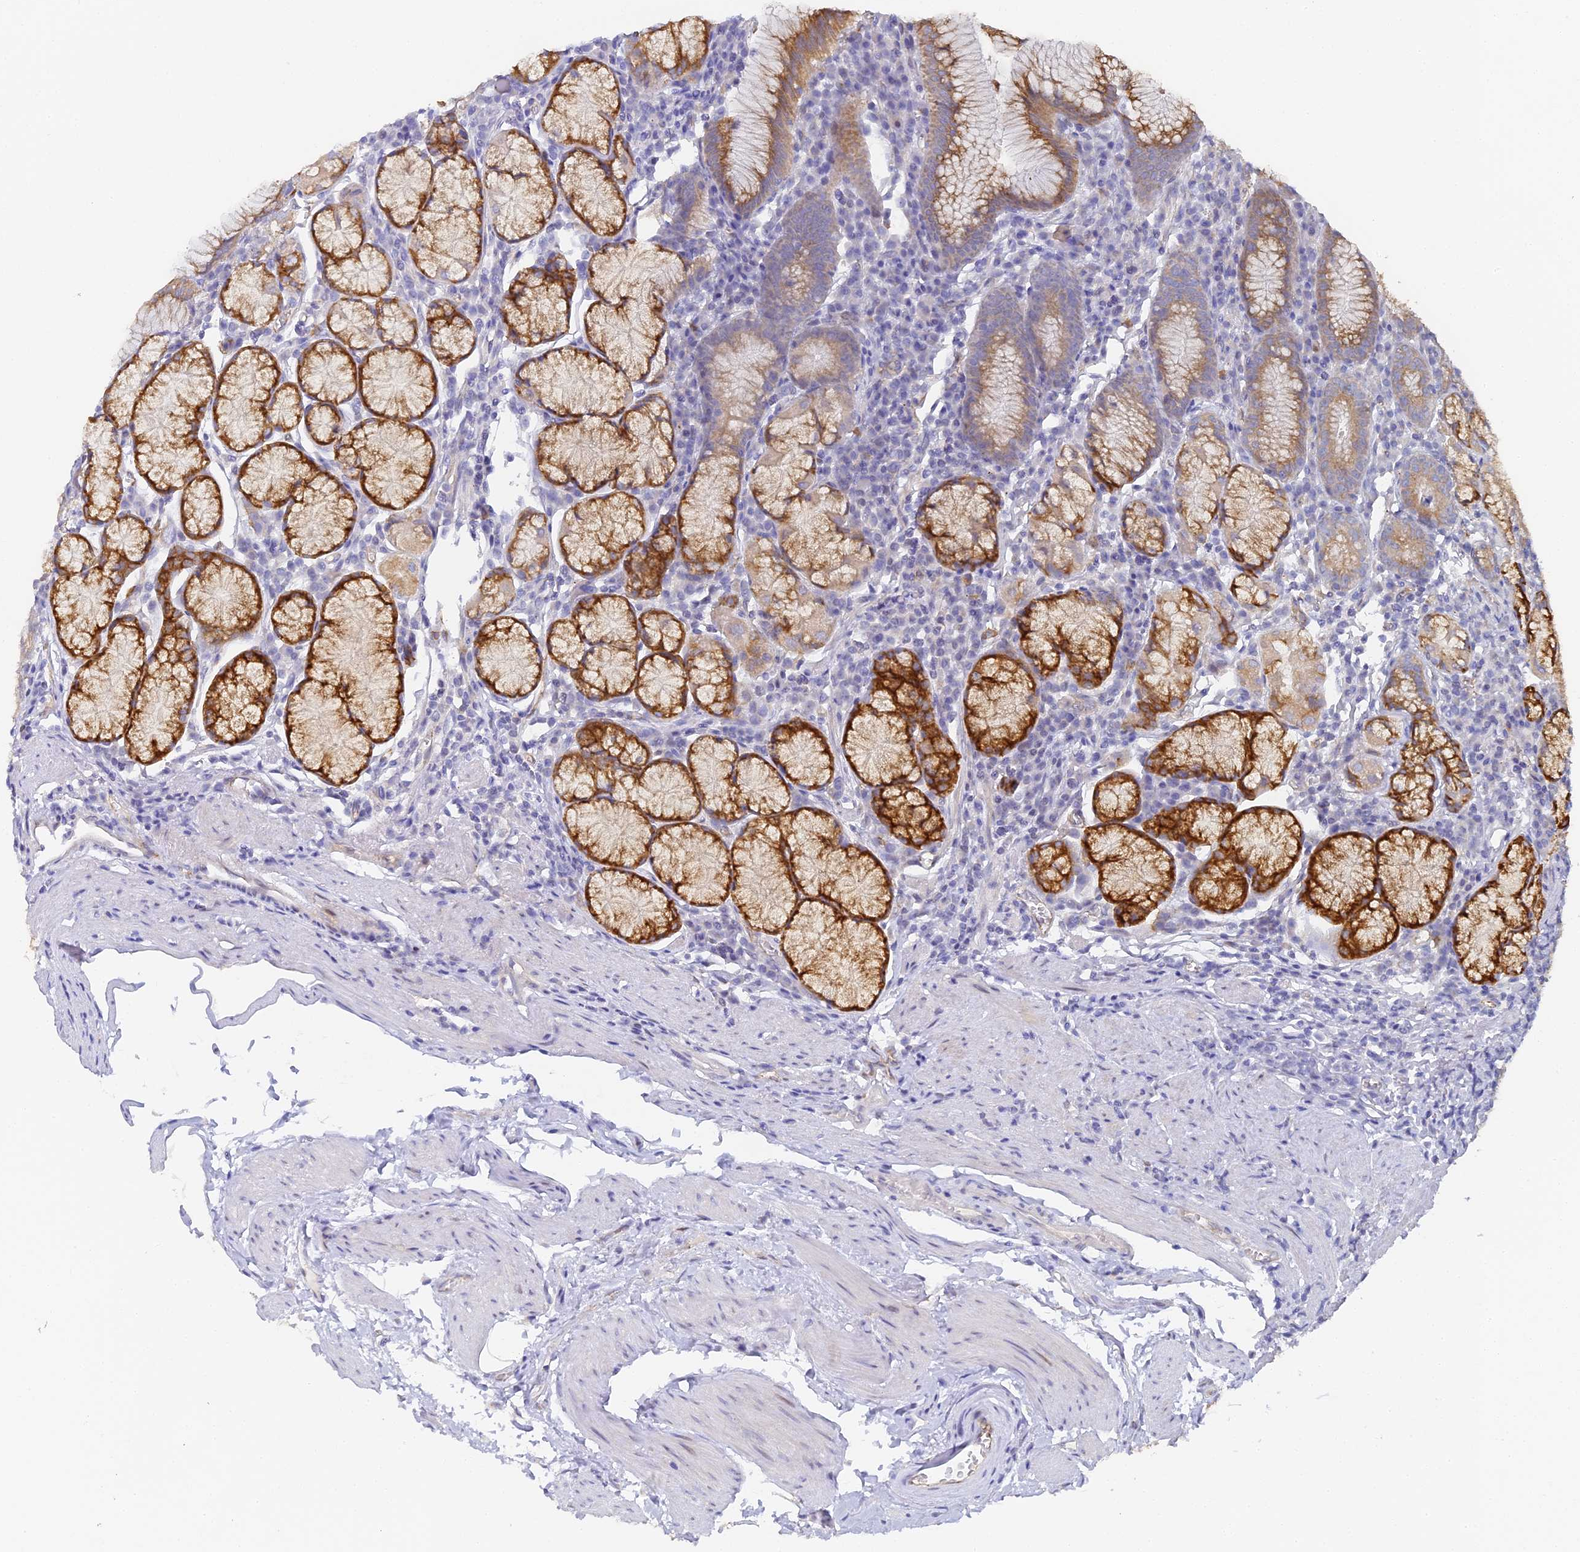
{"staining": {"intensity": "strong", "quantity": ">75%", "location": "cytoplasmic/membranous"}, "tissue": "stomach", "cell_type": "Glandular cells", "image_type": "normal", "snomed": [{"axis": "morphology", "description": "Normal tissue, NOS"}, {"axis": "topography", "description": "Stomach"}], "caption": "Immunohistochemistry (DAB (3,3'-diaminobenzidine)) staining of unremarkable human stomach reveals strong cytoplasmic/membranous protein positivity in approximately >75% of glandular cells.", "gene": "GJA1", "patient": {"sex": "male", "age": 55}}